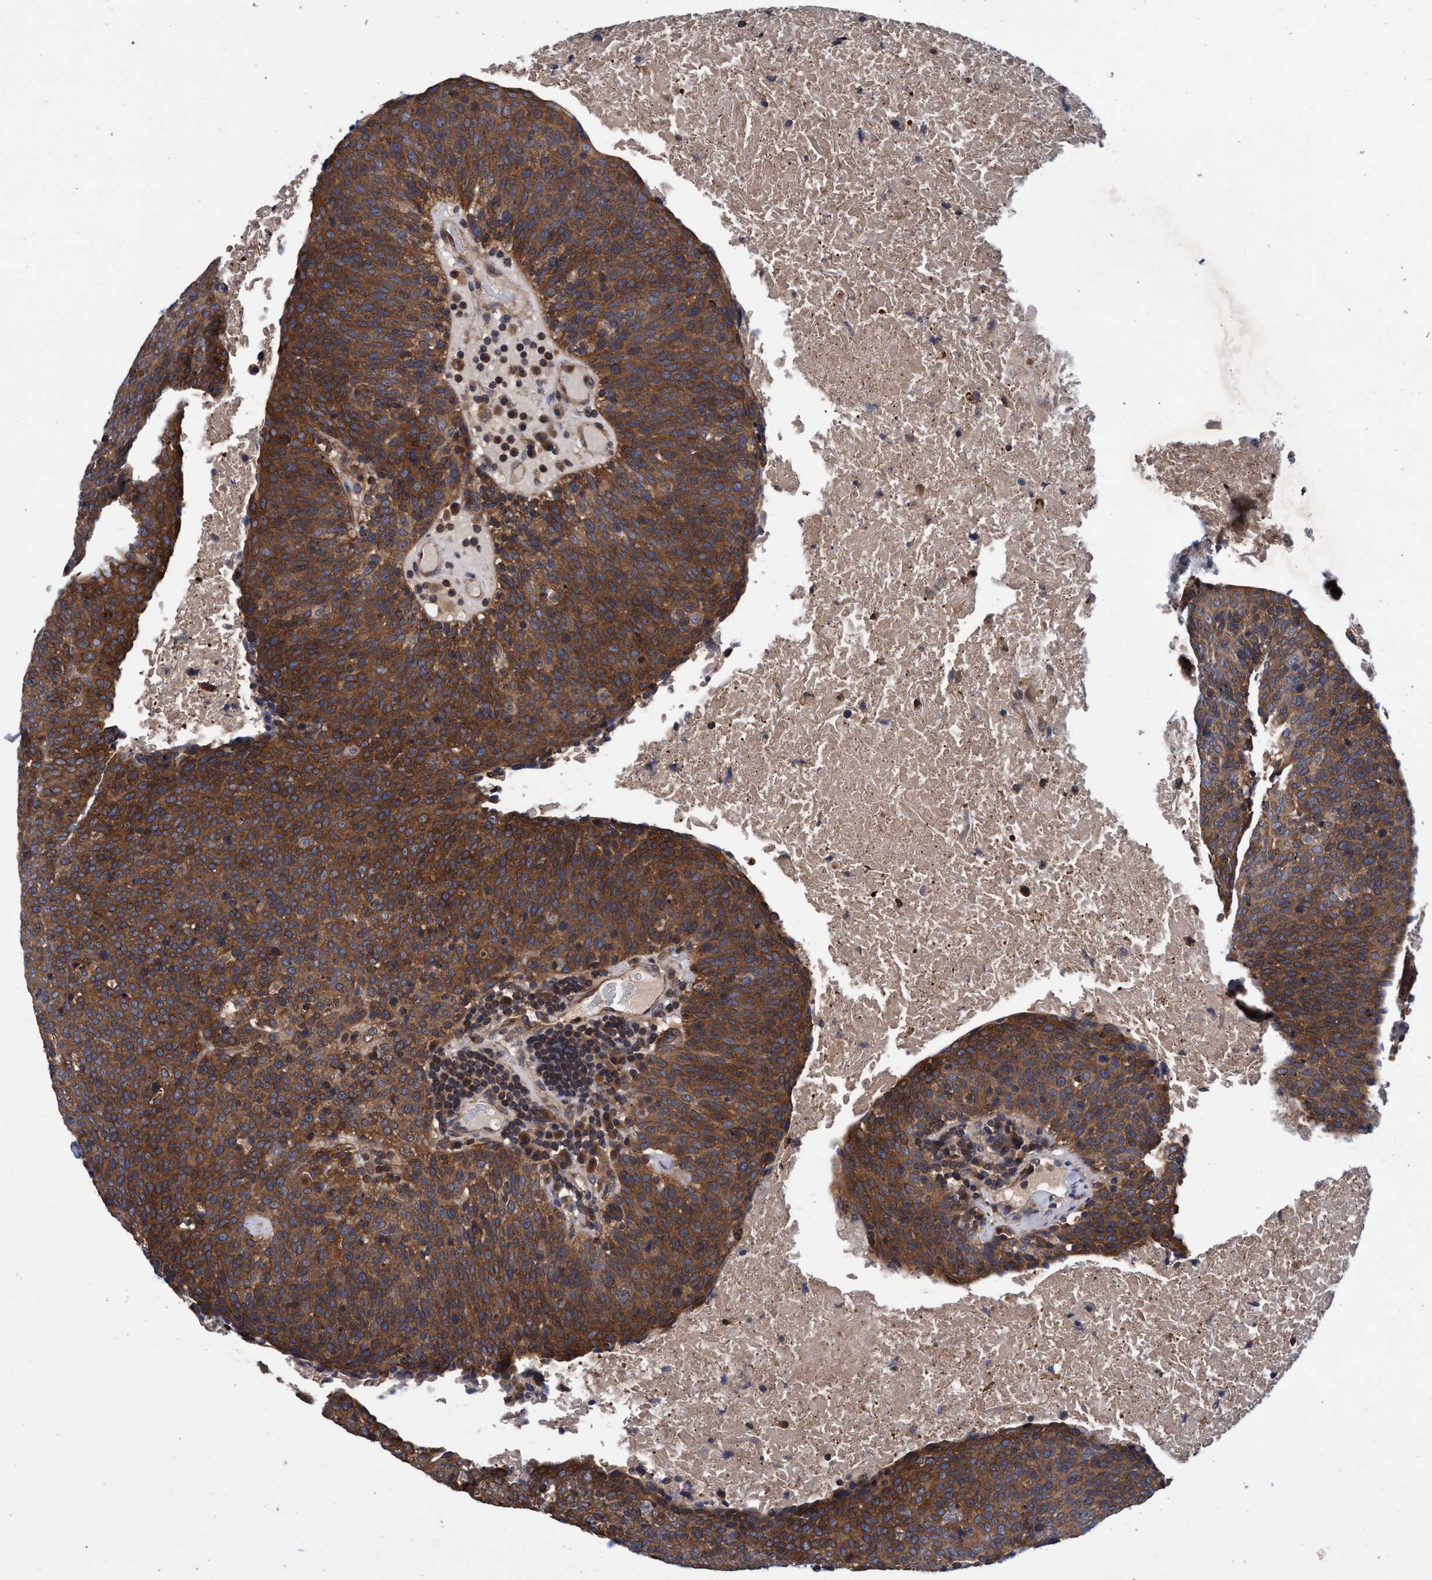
{"staining": {"intensity": "strong", "quantity": ">75%", "location": "cytoplasmic/membranous"}, "tissue": "head and neck cancer", "cell_type": "Tumor cells", "image_type": "cancer", "snomed": [{"axis": "morphology", "description": "Squamous cell carcinoma, NOS"}, {"axis": "morphology", "description": "Squamous cell carcinoma, metastatic, NOS"}, {"axis": "topography", "description": "Lymph node"}, {"axis": "topography", "description": "Head-Neck"}], "caption": "A high amount of strong cytoplasmic/membranous positivity is identified in about >75% of tumor cells in head and neck cancer (squamous cell carcinoma) tissue.", "gene": "CALCOCO2", "patient": {"sex": "male", "age": 62}}